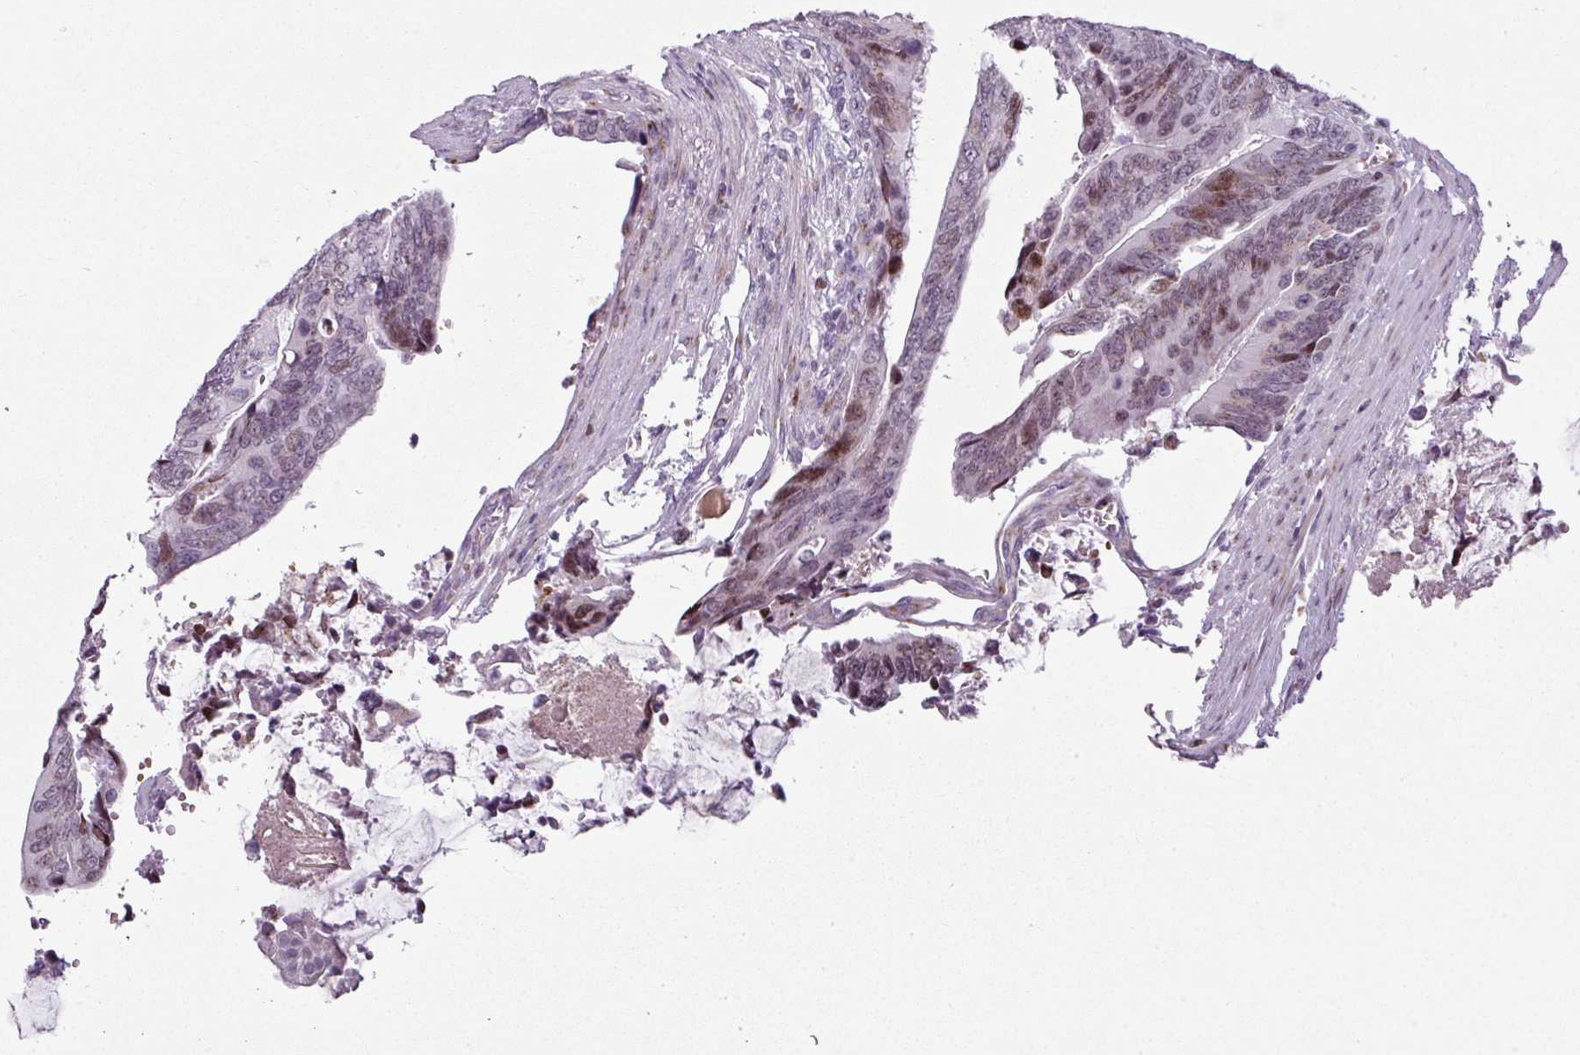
{"staining": {"intensity": "moderate", "quantity": "25%-75%", "location": "nuclear"}, "tissue": "colorectal cancer", "cell_type": "Tumor cells", "image_type": "cancer", "snomed": [{"axis": "morphology", "description": "Adenocarcinoma, NOS"}, {"axis": "topography", "description": "Colon"}], "caption": "Colorectal adenocarcinoma stained for a protein shows moderate nuclear positivity in tumor cells.", "gene": "SYT8", "patient": {"sex": "male", "age": 87}}